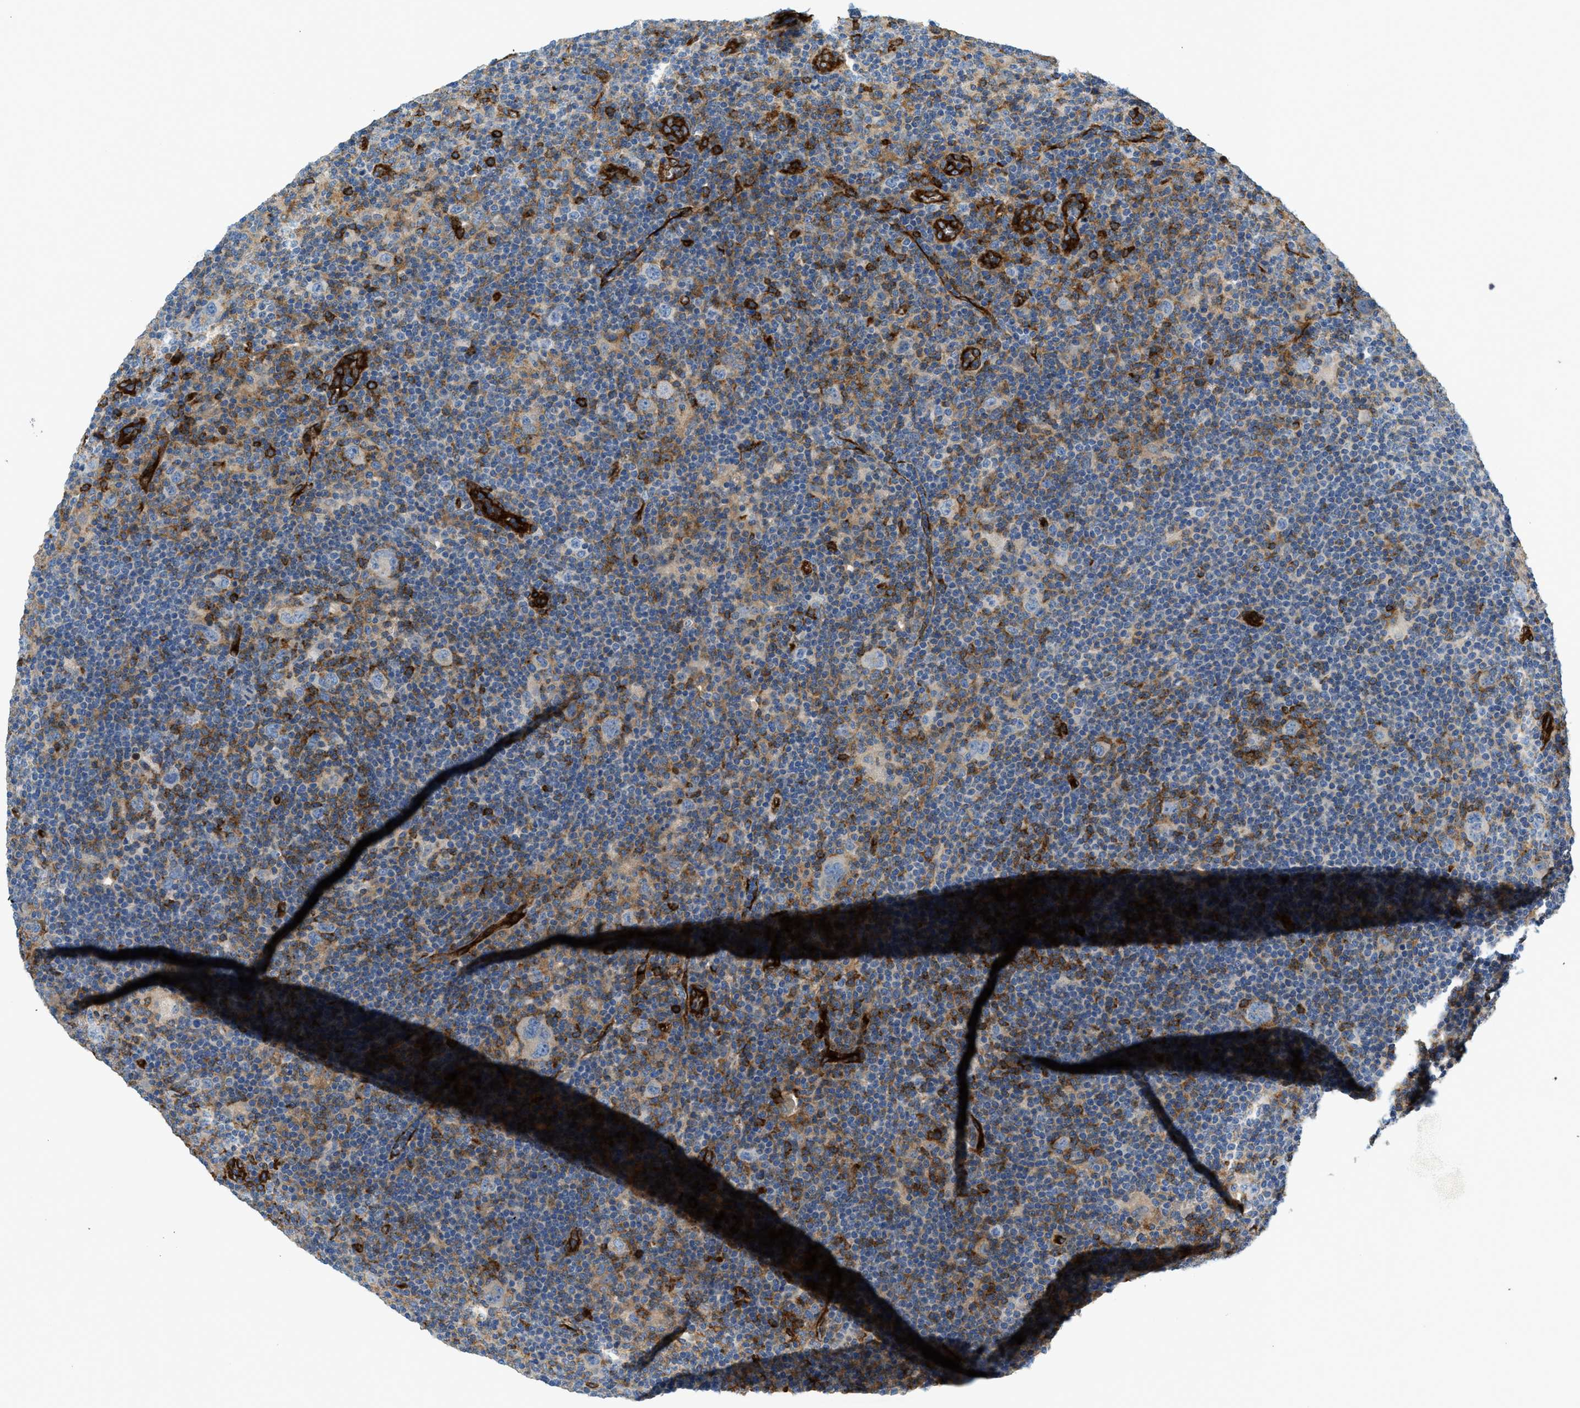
{"staining": {"intensity": "negative", "quantity": "none", "location": "none"}, "tissue": "lymphoma", "cell_type": "Tumor cells", "image_type": "cancer", "snomed": [{"axis": "morphology", "description": "Hodgkin's disease, NOS"}, {"axis": "topography", "description": "Lymph node"}], "caption": "There is no significant staining in tumor cells of lymphoma. (Brightfield microscopy of DAB immunohistochemistry (IHC) at high magnification).", "gene": "HIP1", "patient": {"sex": "female", "age": 57}}